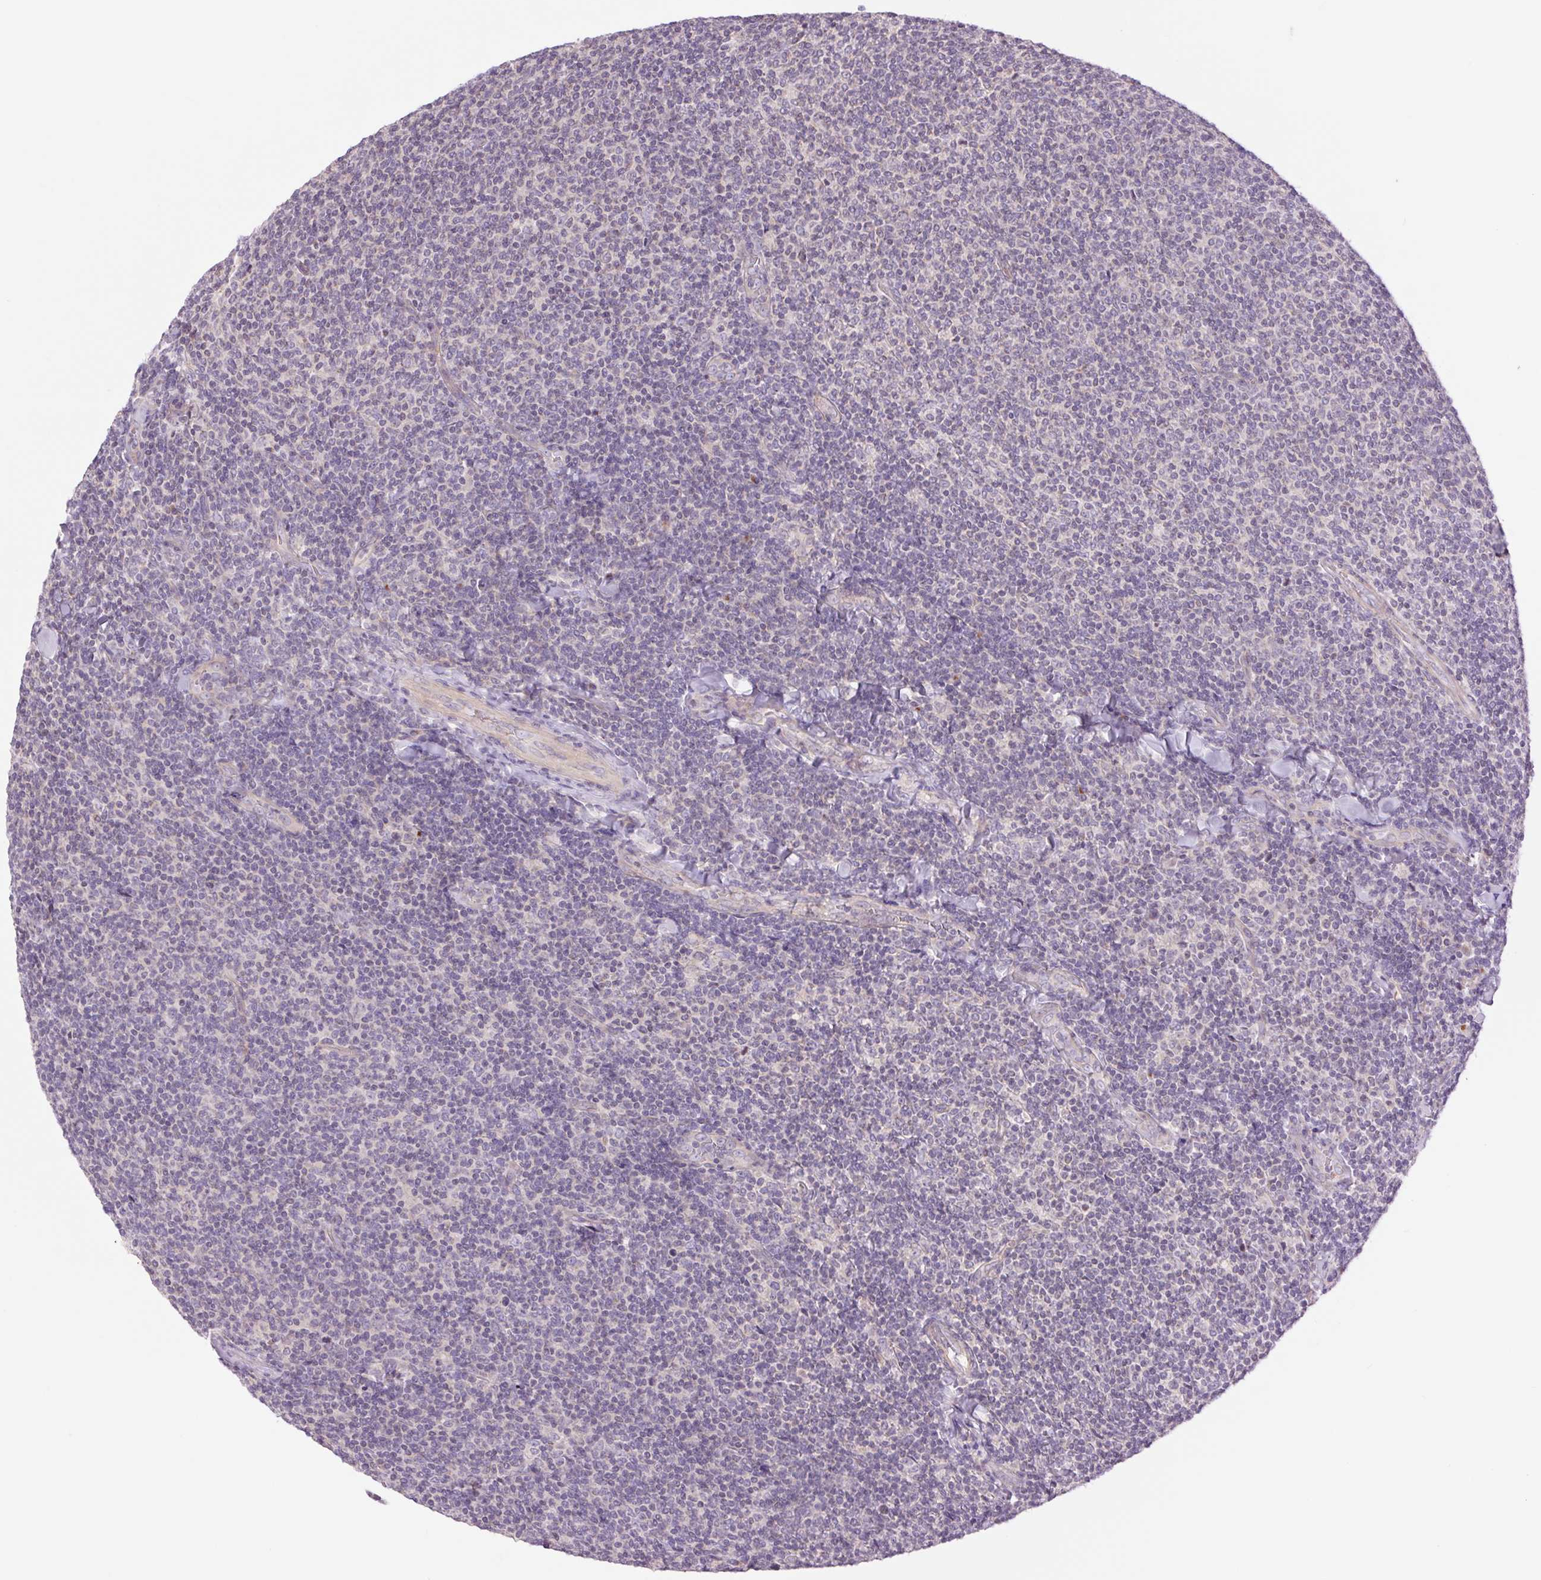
{"staining": {"intensity": "negative", "quantity": "none", "location": "none"}, "tissue": "lymphoma", "cell_type": "Tumor cells", "image_type": "cancer", "snomed": [{"axis": "morphology", "description": "Malignant lymphoma, non-Hodgkin's type, Low grade"}, {"axis": "topography", "description": "Lymph node"}], "caption": "IHC of lymphoma demonstrates no staining in tumor cells.", "gene": "CTNNA3", "patient": {"sex": "male", "age": 52}}